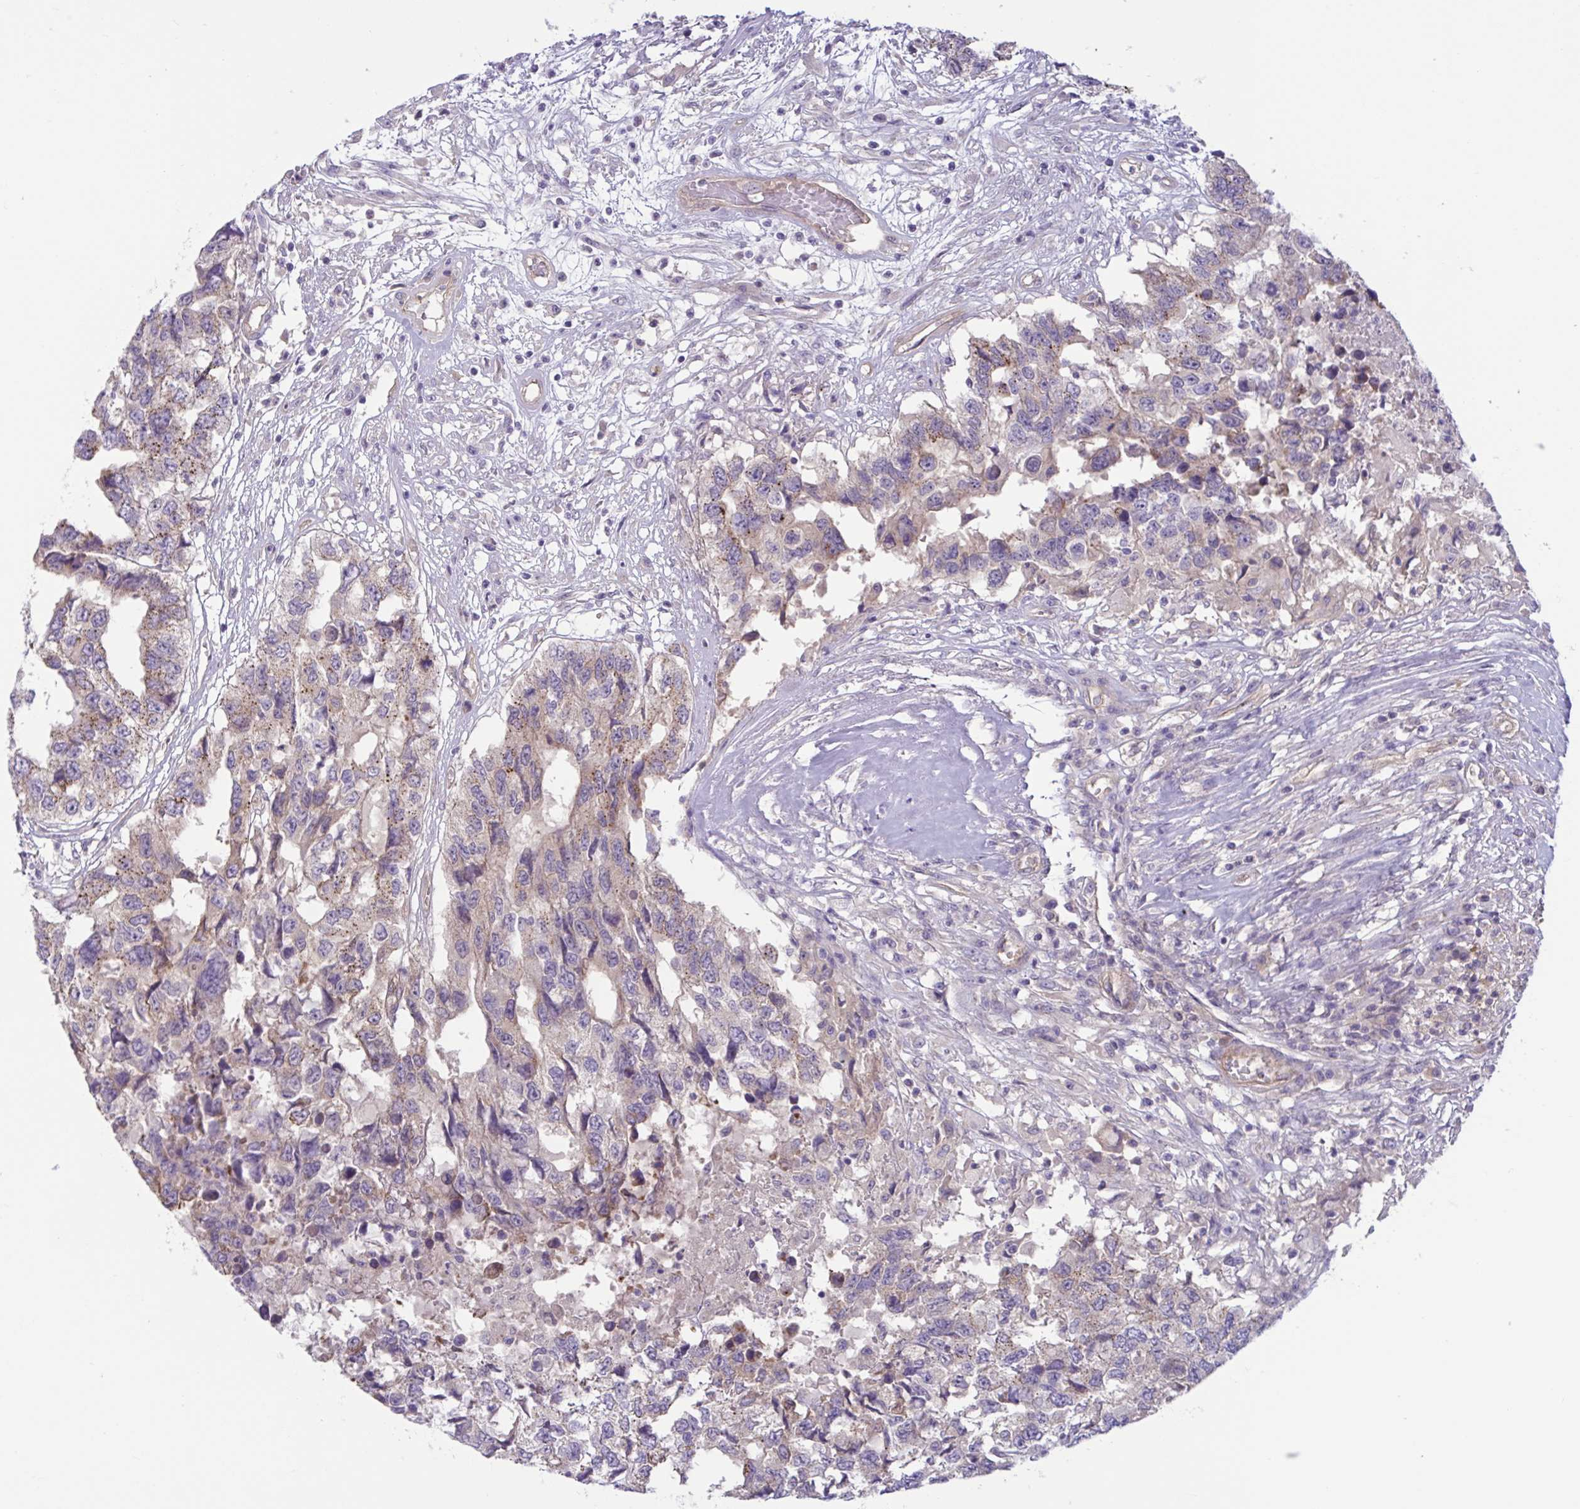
{"staining": {"intensity": "weak", "quantity": "25%-75%", "location": "cytoplasmic/membranous"}, "tissue": "testis cancer", "cell_type": "Tumor cells", "image_type": "cancer", "snomed": [{"axis": "morphology", "description": "Carcinoma, Embryonal, NOS"}, {"axis": "topography", "description": "Testis"}], "caption": "An image of testis cancer (embryonal carcinoma) stained for a protein exhibits weak cytoplasmic/membranous brown staining in tumor cells.", "gene": "TTC7B", "patient": {"sex": "male", "age": 83}}